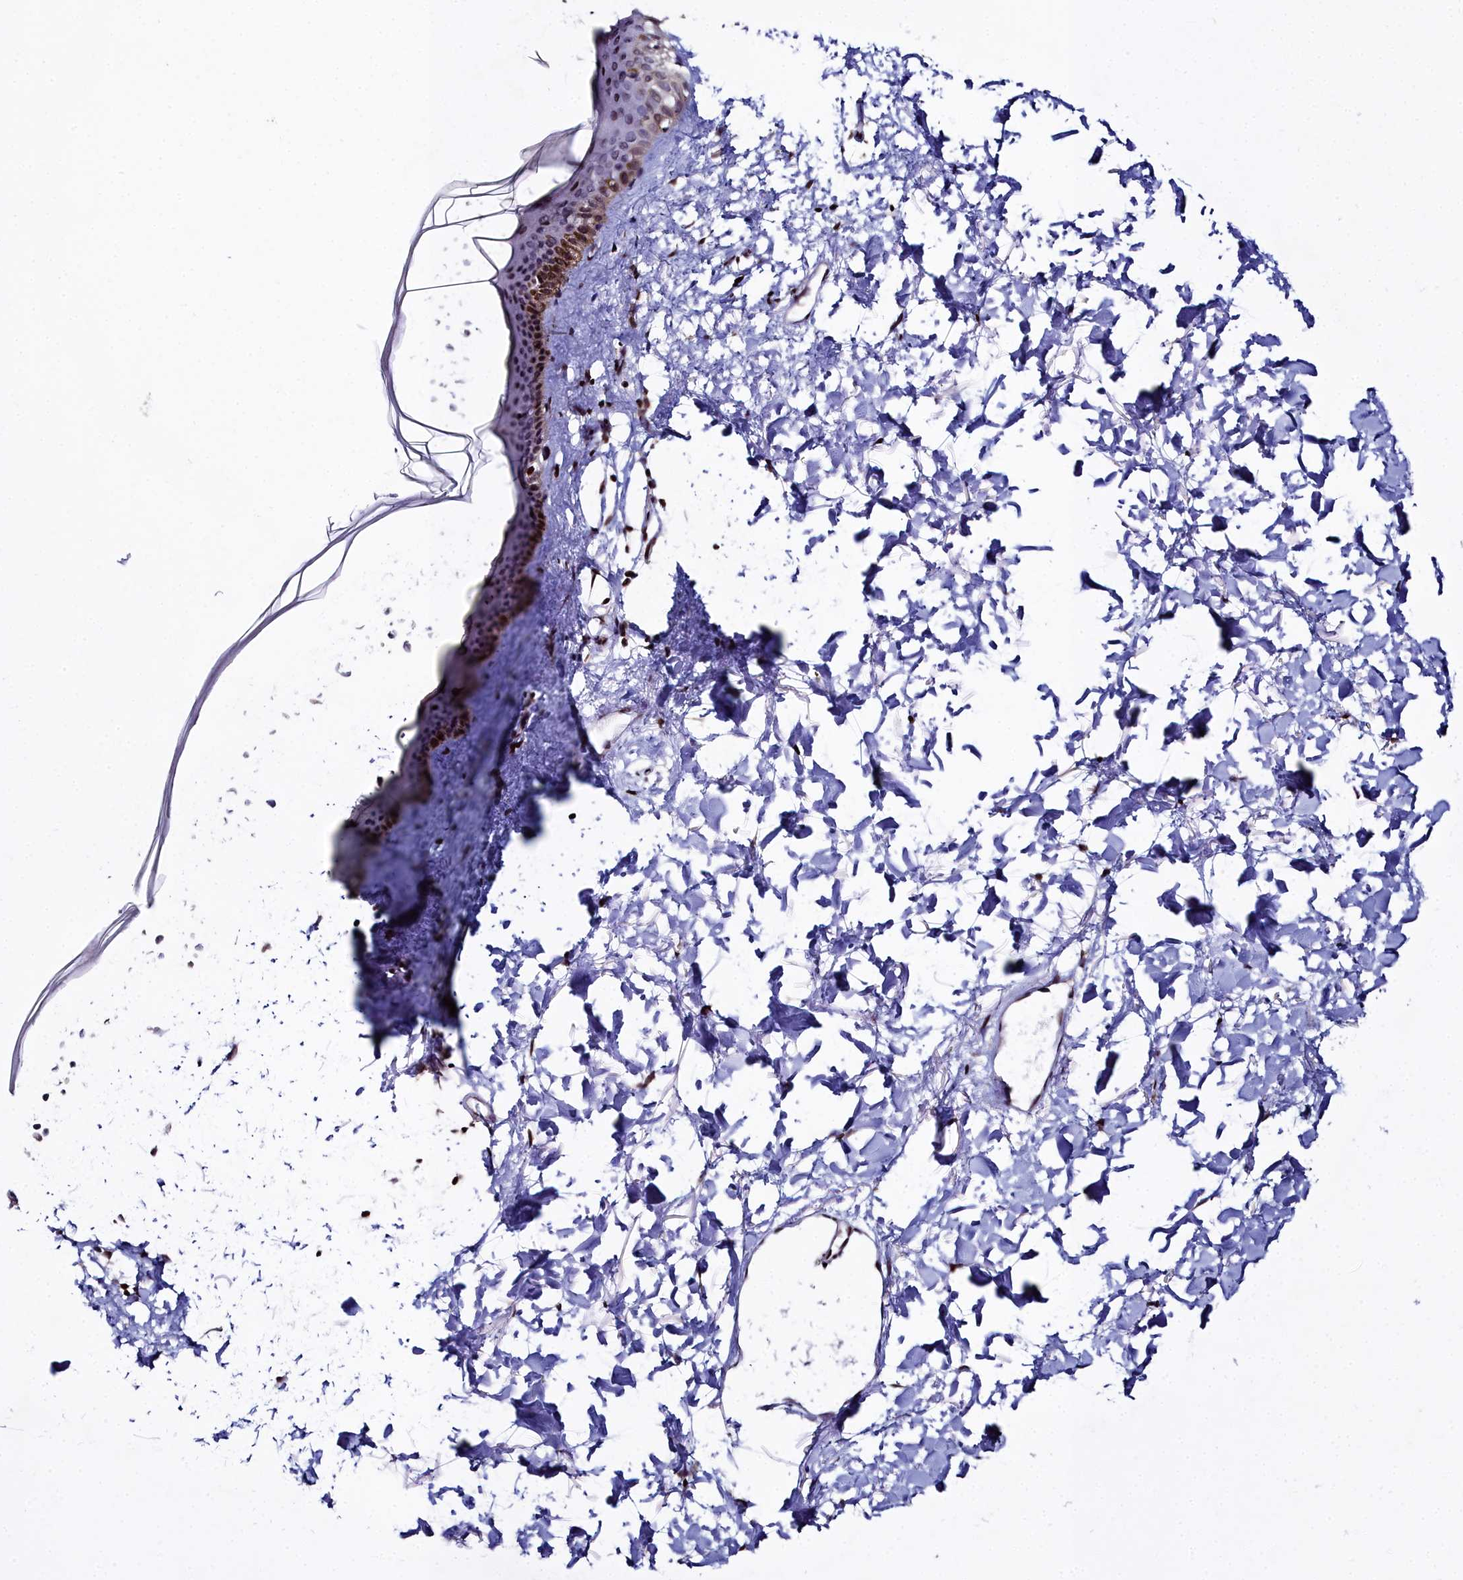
{"staining": {"intensity": "moderate", "quantity": "25%-75%", "location": "nuclear"}, "tissue": "skin", "cell_type": "Fibroblasts", "image_type": "normal", "snomed": [{"axis": "morphology", "description": "Normal tissue, NOS"}, {"axis": "topography", "description": "Skin"}], "caption": "A medium amount of moderate nuclear positivity is appreciated in approximately 25%-75% of fibroblasts in unremarkable skin. Nuclei are stained in blue.", "gene": "CCDC97", "patient": {"sex": "female", "age": 58}}